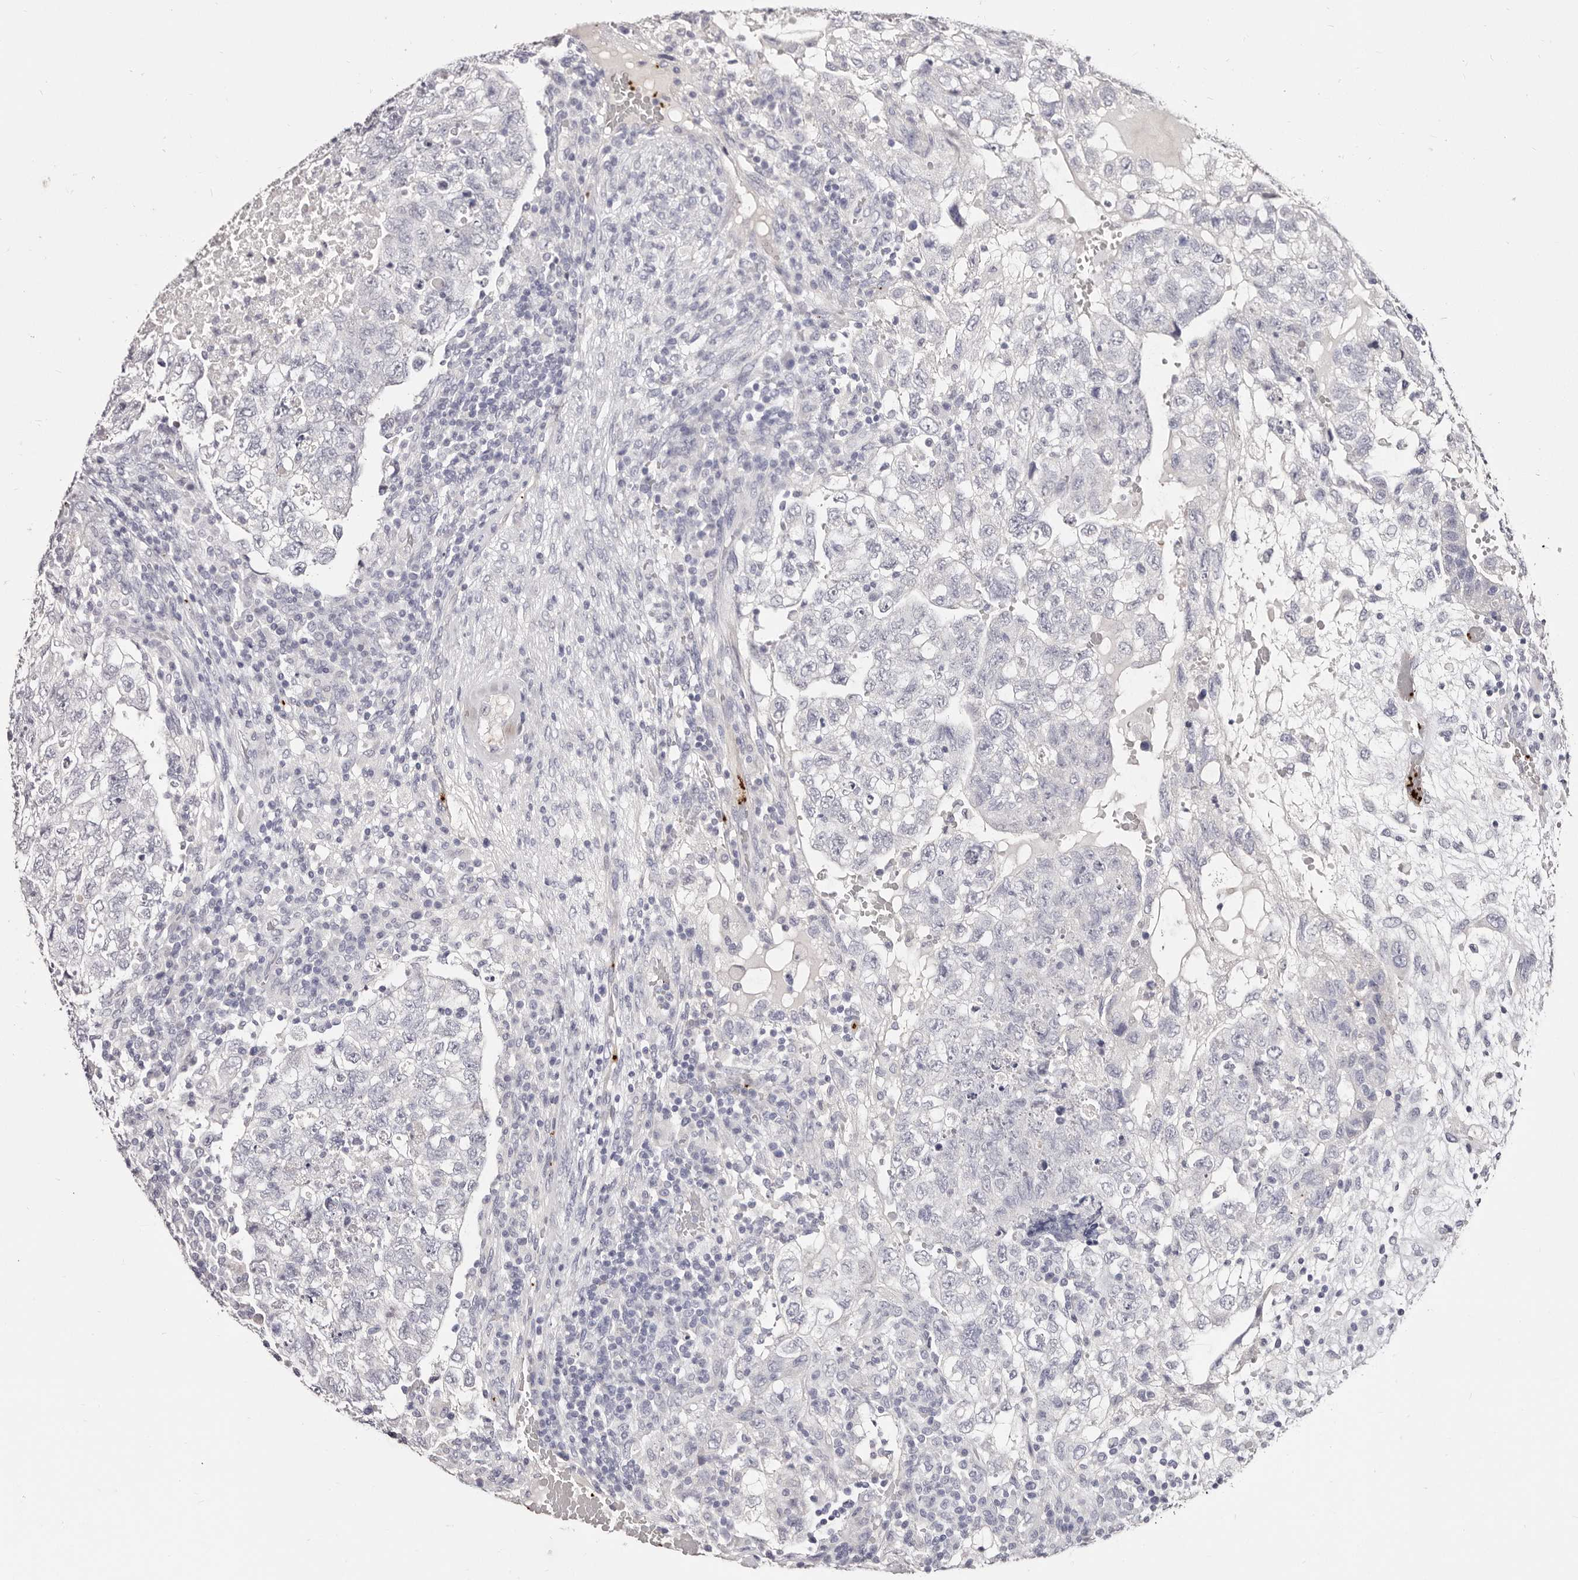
{"staining": {"intensity": "negative", "quantity": "none", "location": "none"}, "tissue": "testis cancer", "cell_type": "Tumor cells", "image_type": "cancer", "snomed": [{"axis": "morphology", "description": "Carcinoma, Embryonal, NOS"}, {"axis": "topography", "description": "Testis"}], "caption": "Immunohistochemistry photomicrograph of human embryonal carcinoma (testis) stained for a protein (brown), which demonstrates no expression in tumor cells. Brightfield microscopy of IHC stained with DAB (3,3'-diaminobenzidine) (brown) and hematoxylin (blue), captured at high magnification.", "gene": "PF4", "patient": {"sex": "male", "age": 36}}